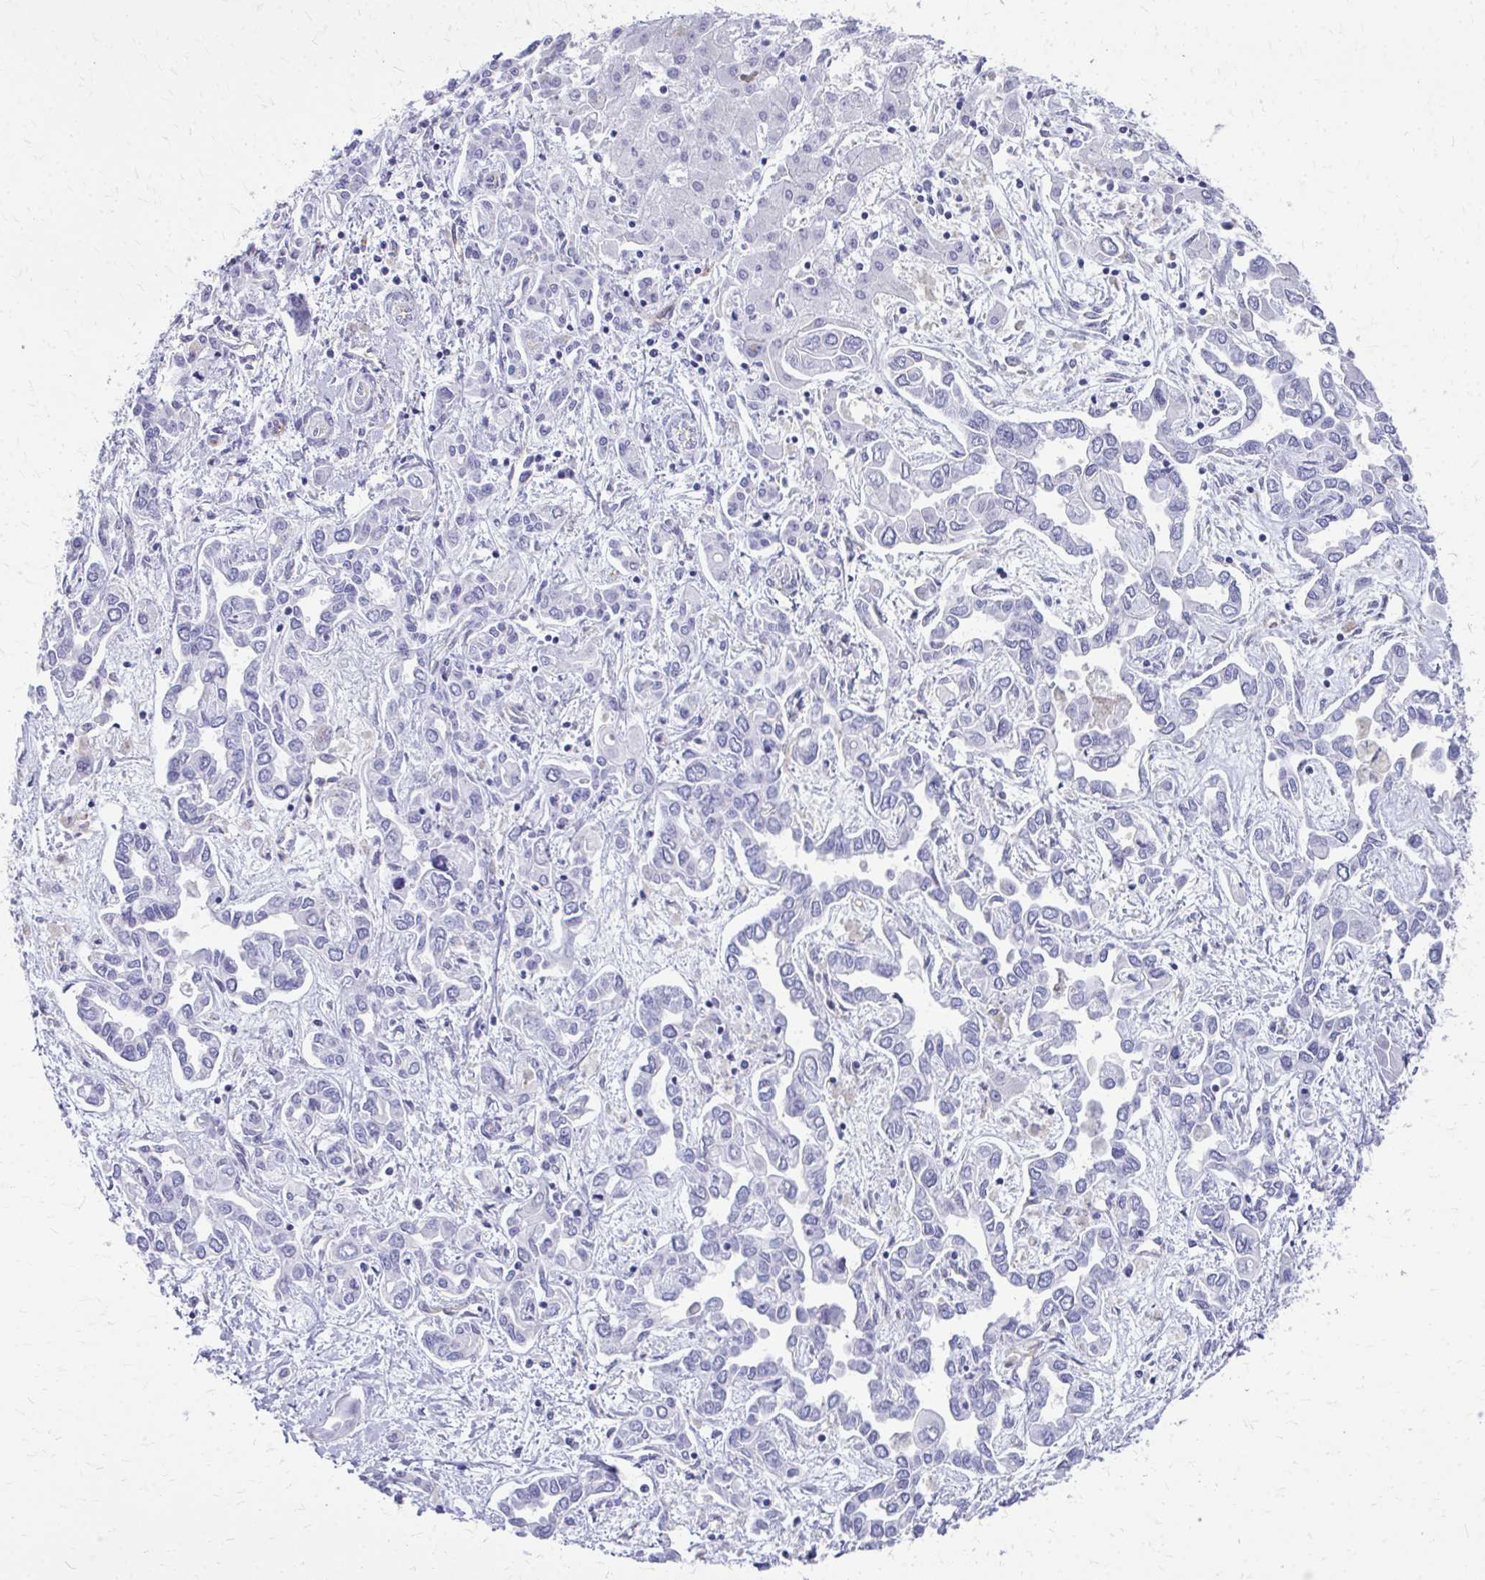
{"staining": {"intensity": "negative", "quantity": "none", "location": "none"}, "tissue": "liver cancer", "cell_type": "Tumor cells", "image_type": "cancer", "snomed": [{"axis": "morphology", "description": "Cholangiocarcinoma"}, {"axis": "topography", "description": "Liver"}], "caption": "Immunohistochemical staining of human cholangiocarcinoma (liver) shows no significant expression in tumor cells.", "gene": "TPSG1", "patient": {"sex": "female", "age": 64}}